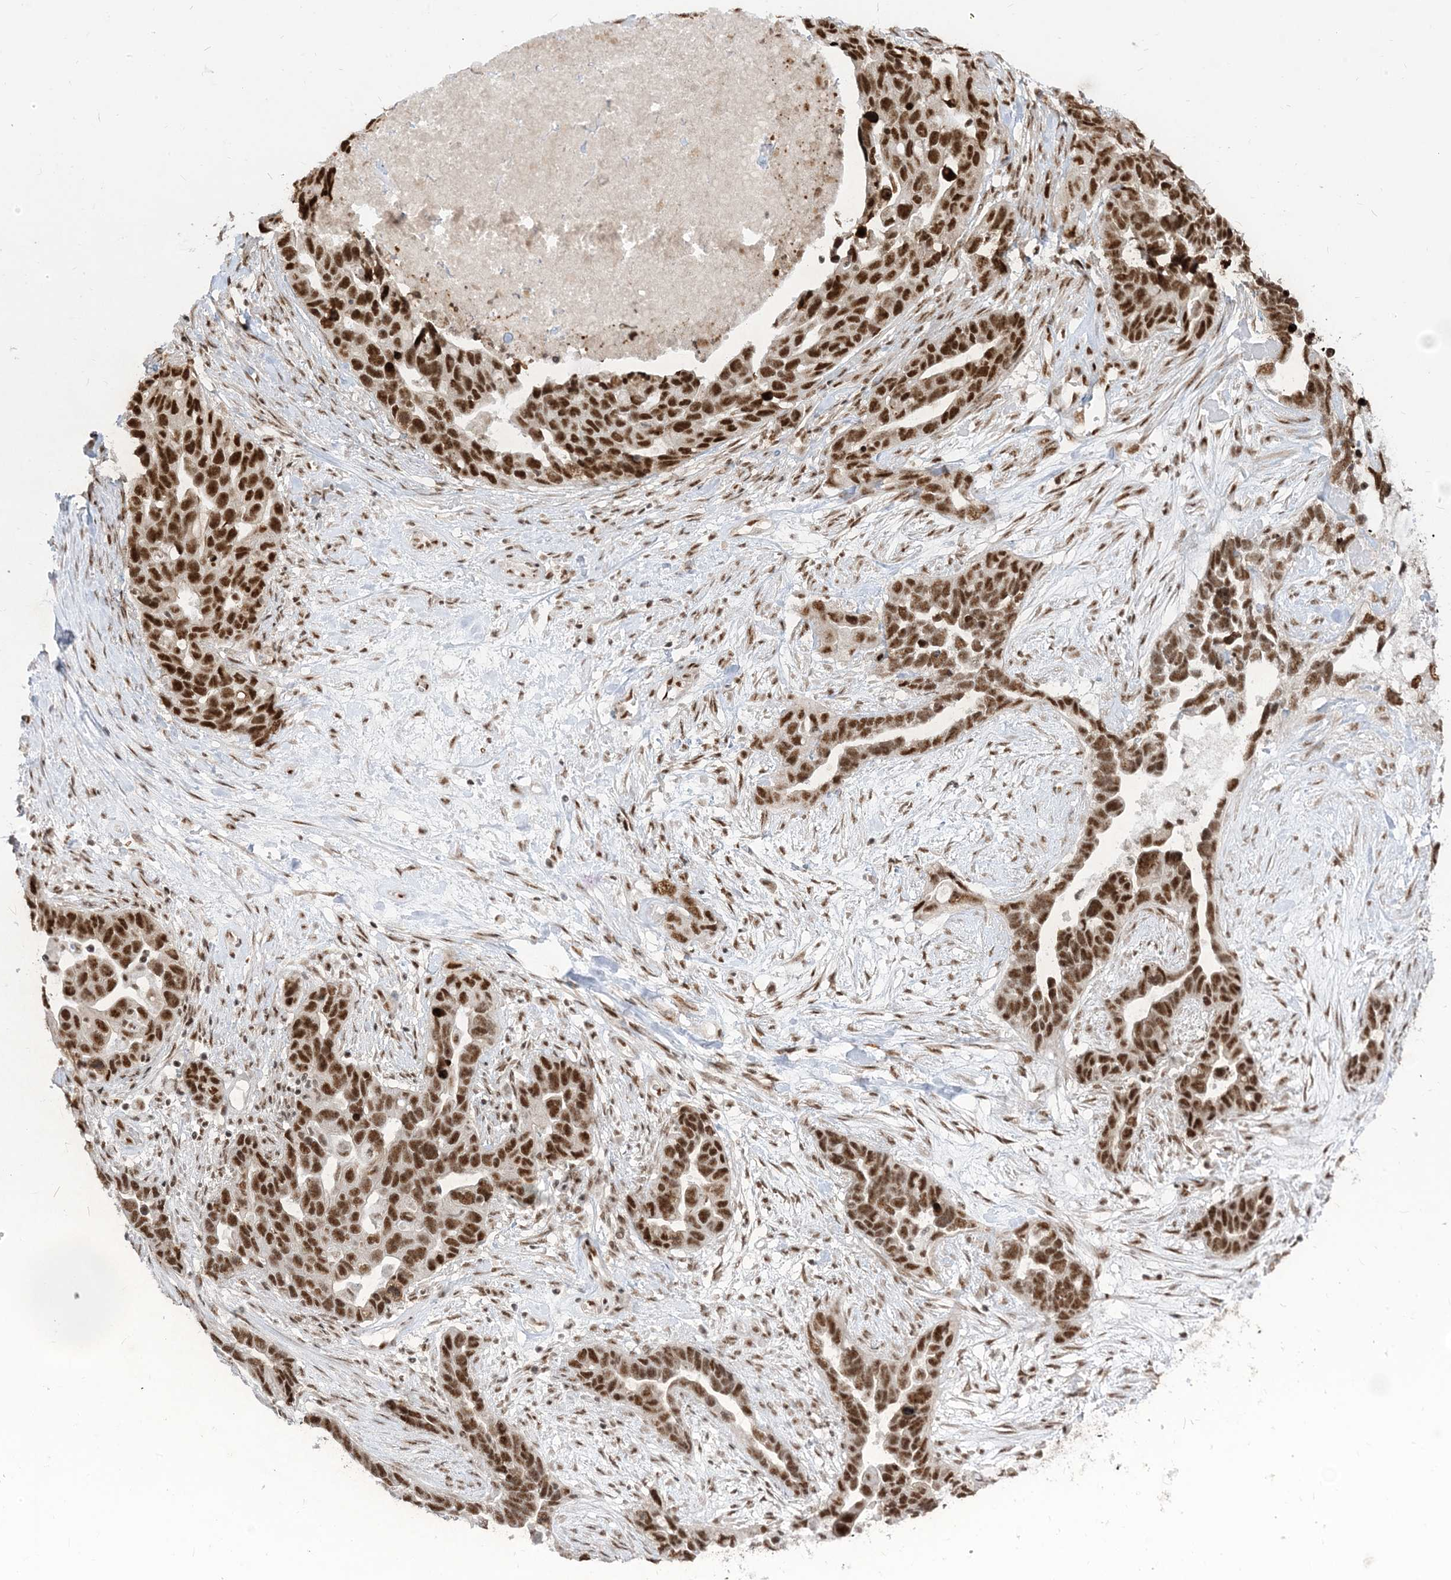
{"staining": {"intensity": "strong", "quantity": ">75%", "location": "nuclear"}, "tissue": "ovarian cancer", "cell_type": "Tumor cells", "image_type": "cancer", "snomed": [{"axis": "morphology", "description": "Cystadenocarcinoma, serous, NOS"}, {"axis": "topography", "description": "Ovary"}], "caption": "A high amount of strong nuclear expression is appreciated in about >75% of tumor cells in ovarian cancer (serous cystadenocarcinoma) tissue.", "gene": "ARGLU1", "patient": {"sex": "female", "age": 54}}